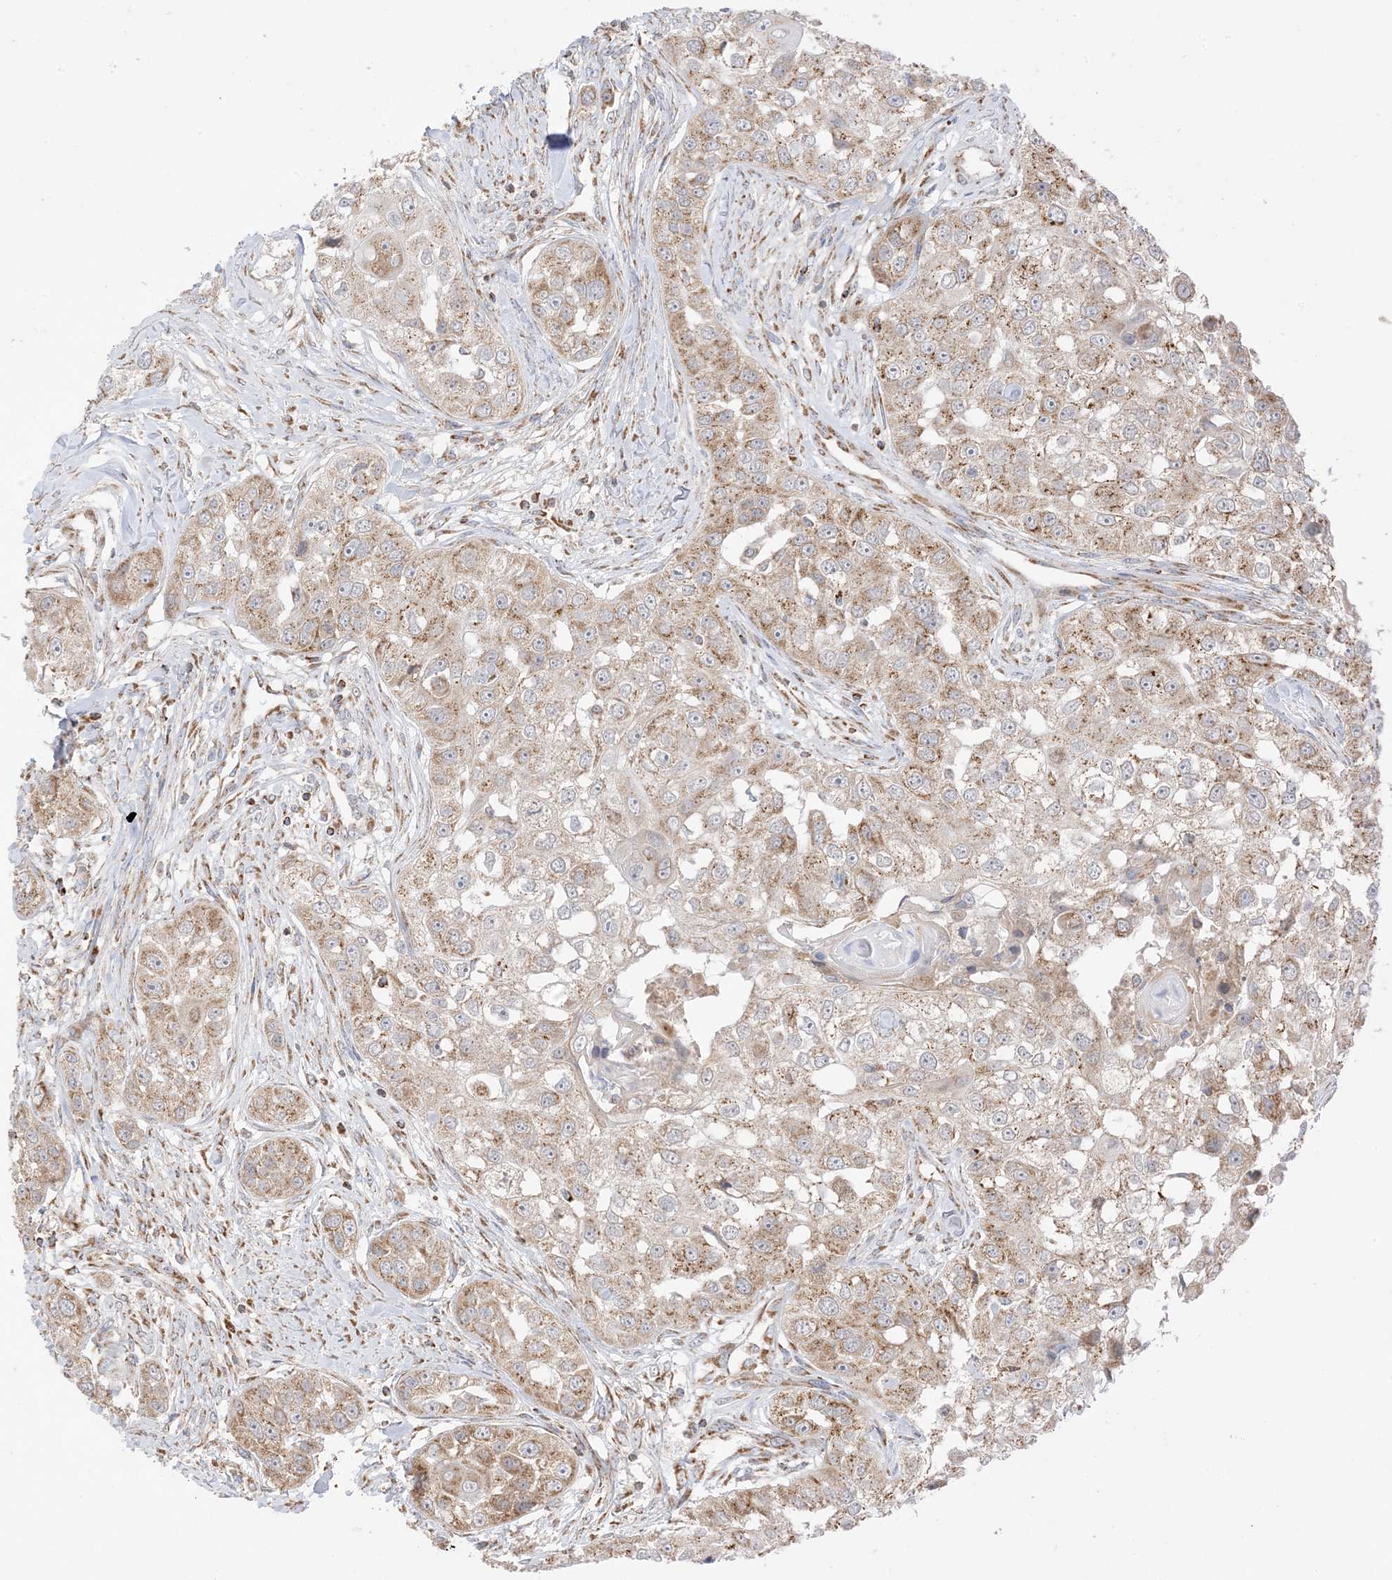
{"staining": {"intensity": "moderate", "quantity": ">75%", "location": "cytoplasmic/membranous"}, "tissue": "head and neck cancer", "cell_type": "Tumor cells", "image_type": "cancer", "snomed": [{"axis": "morphology", "description": "Normal tissue, NOS"}, {"axis": "morphology", "description": "Squamous cell carcinoma, NOS"}, {"axis": "topography", "description": "Skeletal muscle"}, {"axis": "topography", "description": "Head-Neck"}], "caption": "A high-resolution histopathology image shows IHC staining of squamous cell carcinoma (head and neck), which exhibits moderate cytoplasmic/membranous positivity in about >75% of tumor cells.", "gene": "SLC25A12", "patient": {"sex": "male", "age": 51}}